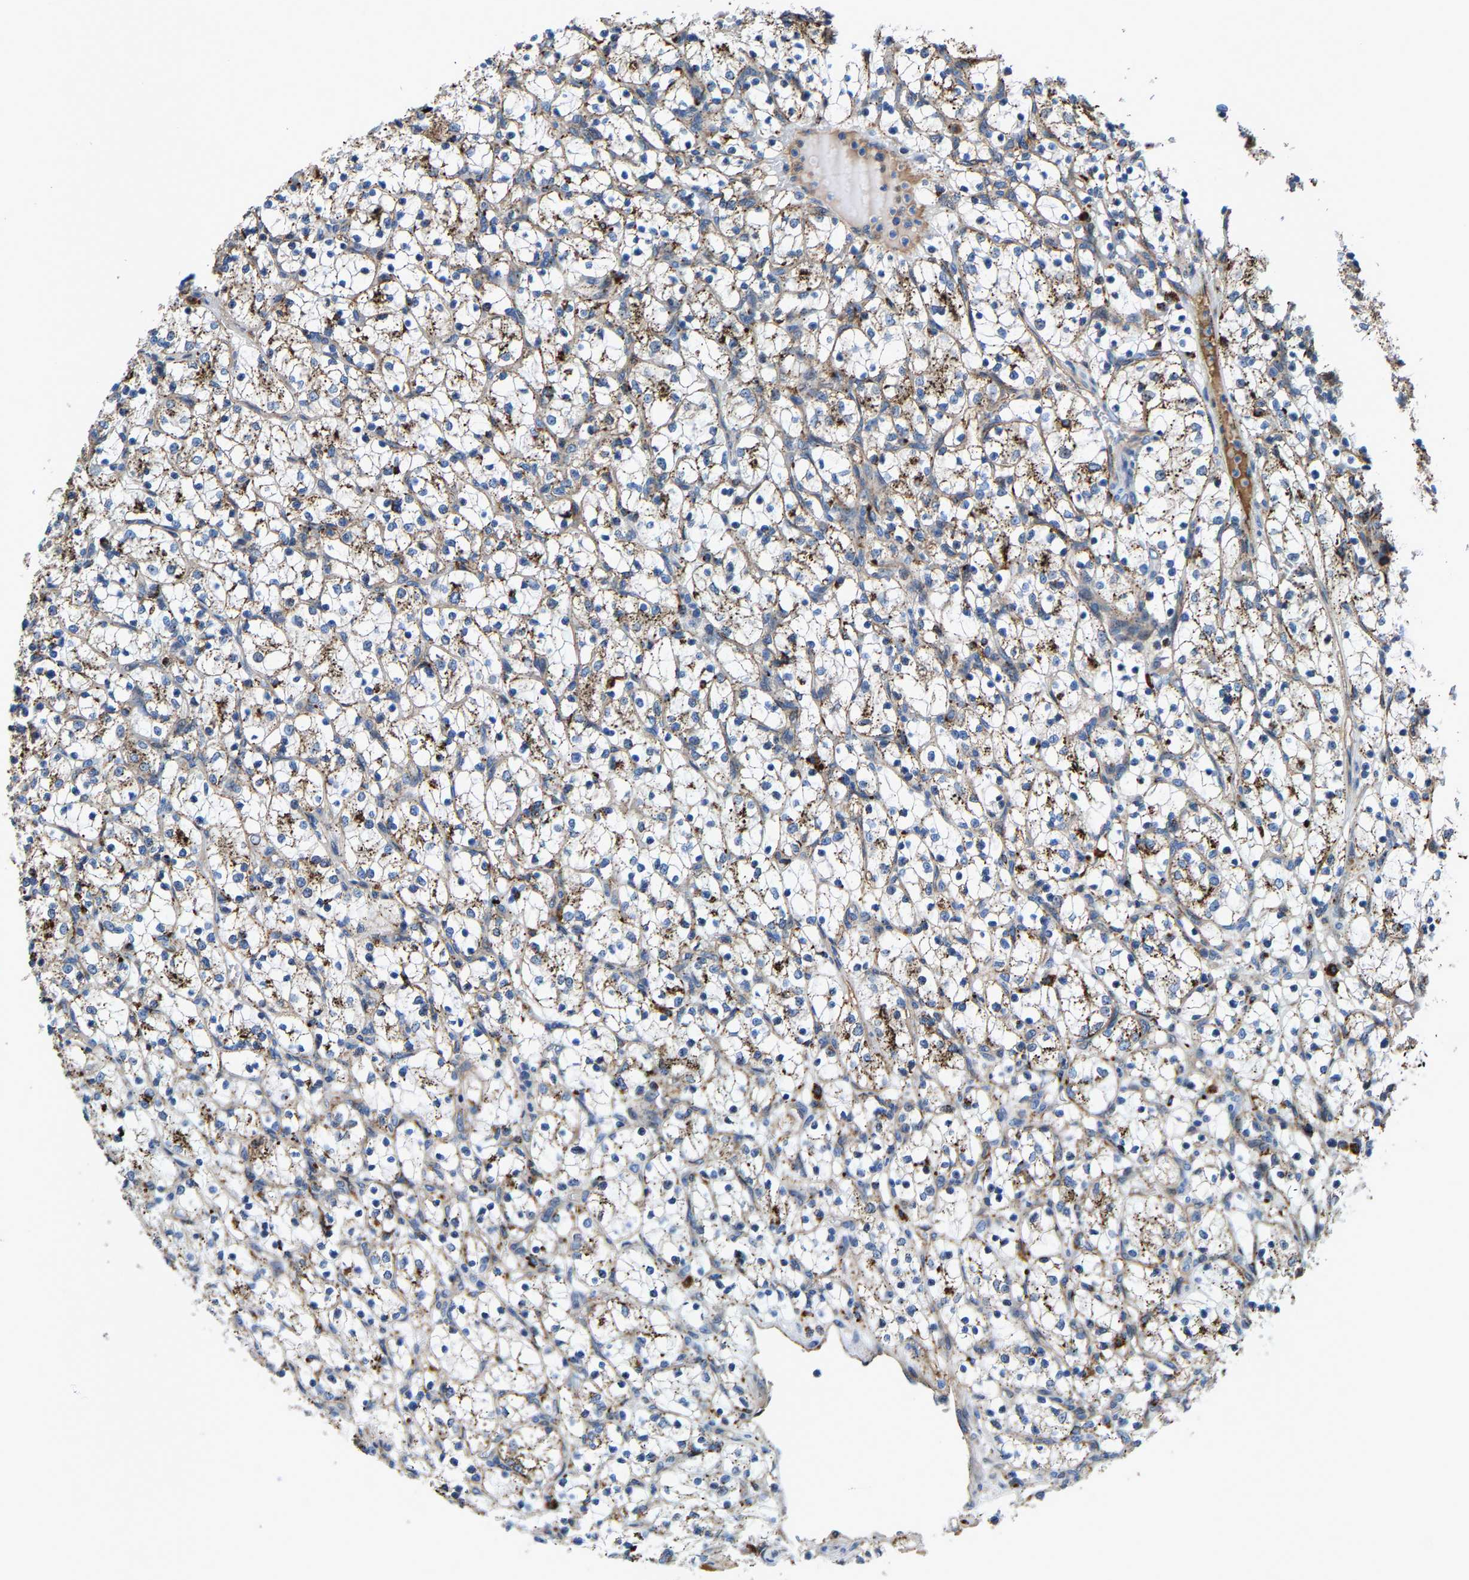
{"staining": {"intensity": "moderate", "quantity": "25%-75%", "location": "cytoplasmic/membranous"}, "tissue": "renal cancer", "cell_type": "Tumor cells", "image_type": "cancer", "snomed": [{"axis": "morphology", "description": "Adenocarcinoma, NOS"}, {"axis": "topography", "description": "Kidney"}], "caption": "Protein analysis of renal cancer tissue shows moderate cytoplasmic/membranous staining in approximately 25%-75% of tumor cells.", "gene": "DPP7", "patient": {"sex": "female", "age": 69}}